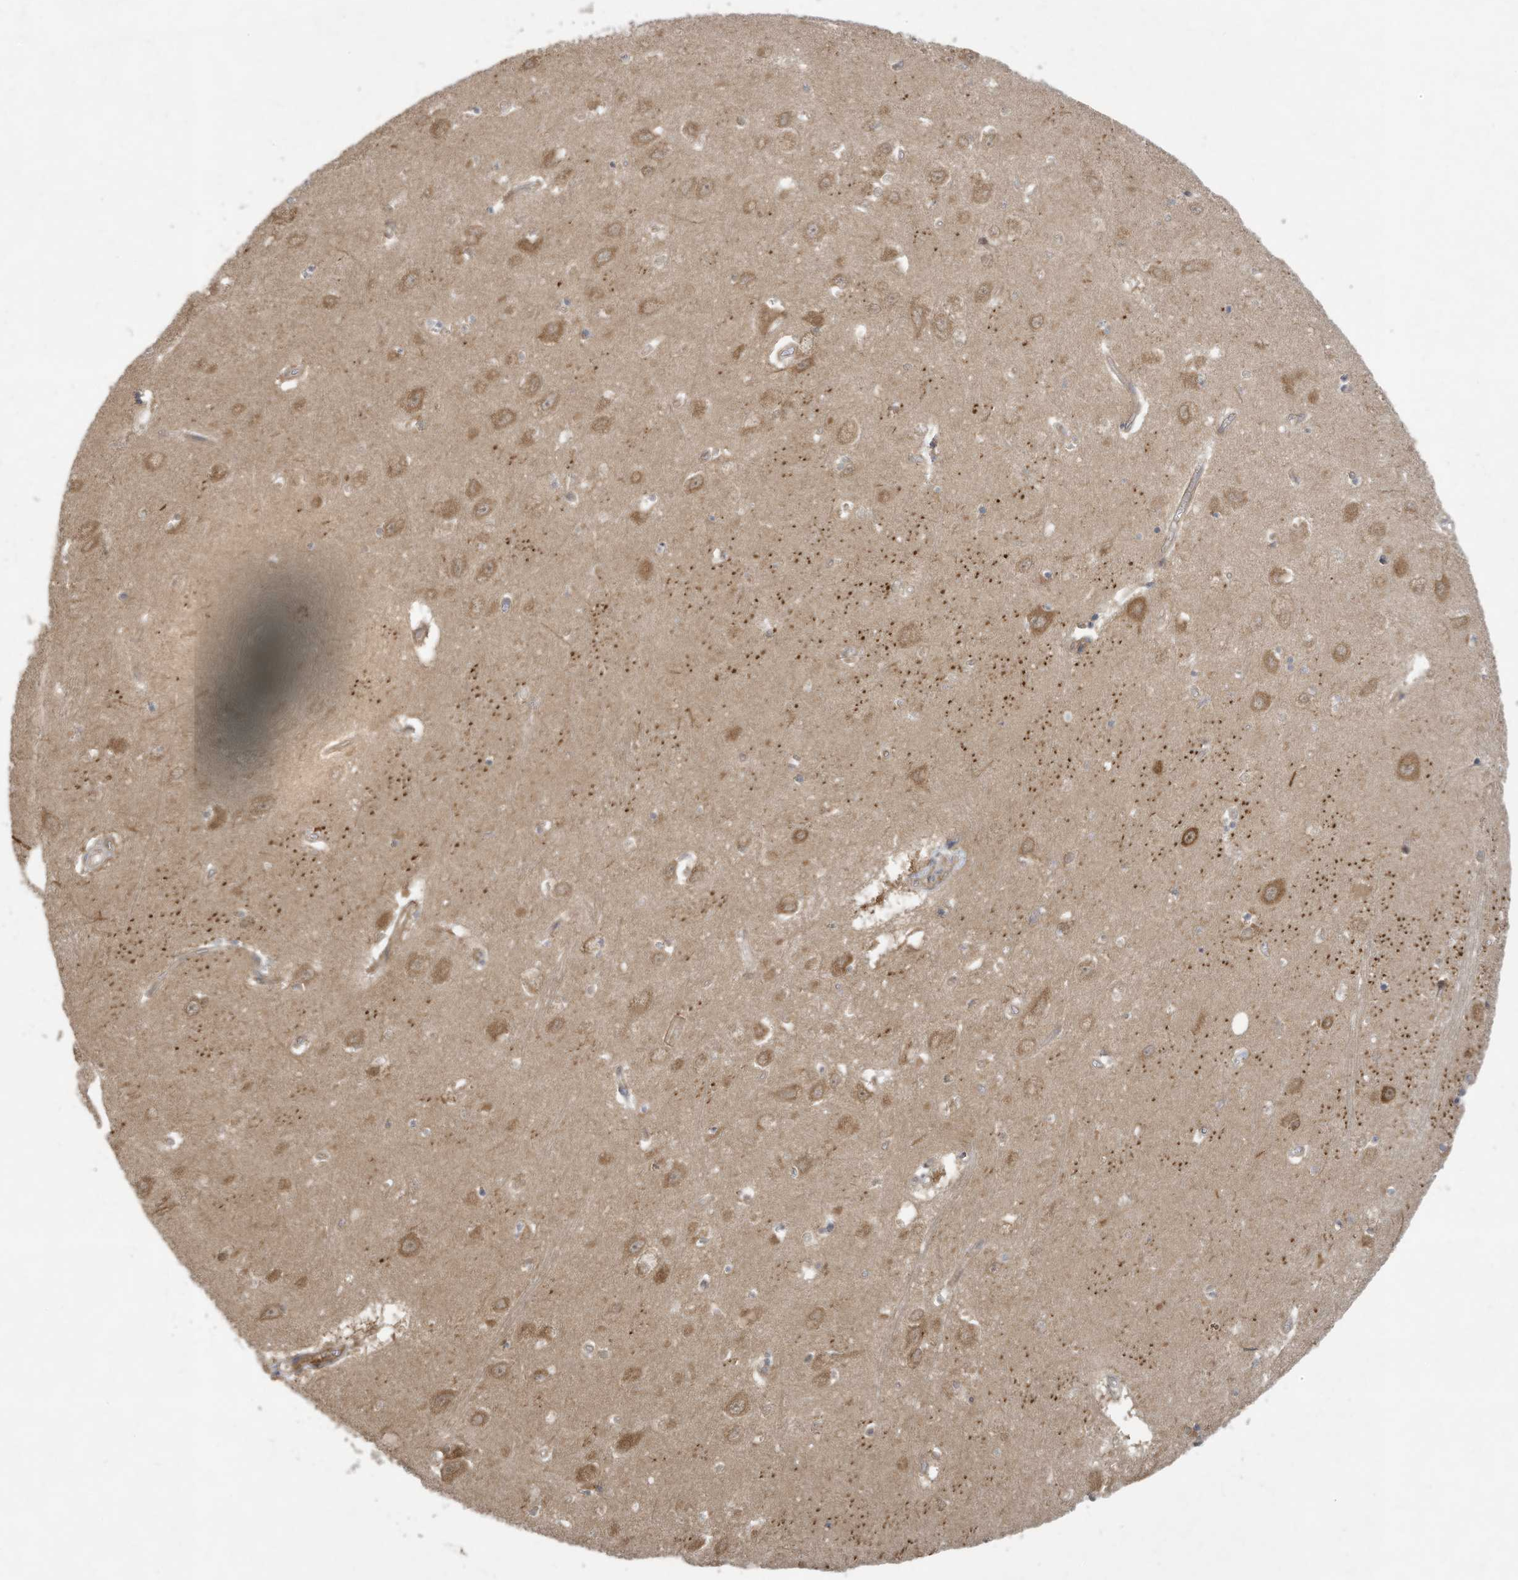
{"staining": {"intensity": "weak", "quantity": "<25%", "location": "cytoplasmic/membranous"}, "tissue": "hippocampus", "cell_type": "Glial cells", "image_type": "normal", "snomed": [{"axis": "morphology", "description": "Normal tissue, NOS"}, {"axis": "topography", "description": "Hippocampus"}], "caption": "The photomicrograph shows no significant expression in glial cells of hippocampus. (DAB (3,3'-diaminobenzidine) immunohistochemistry, high magnification).", "gene": "USE1", "patient": {"sex": "female", "age": 64}}